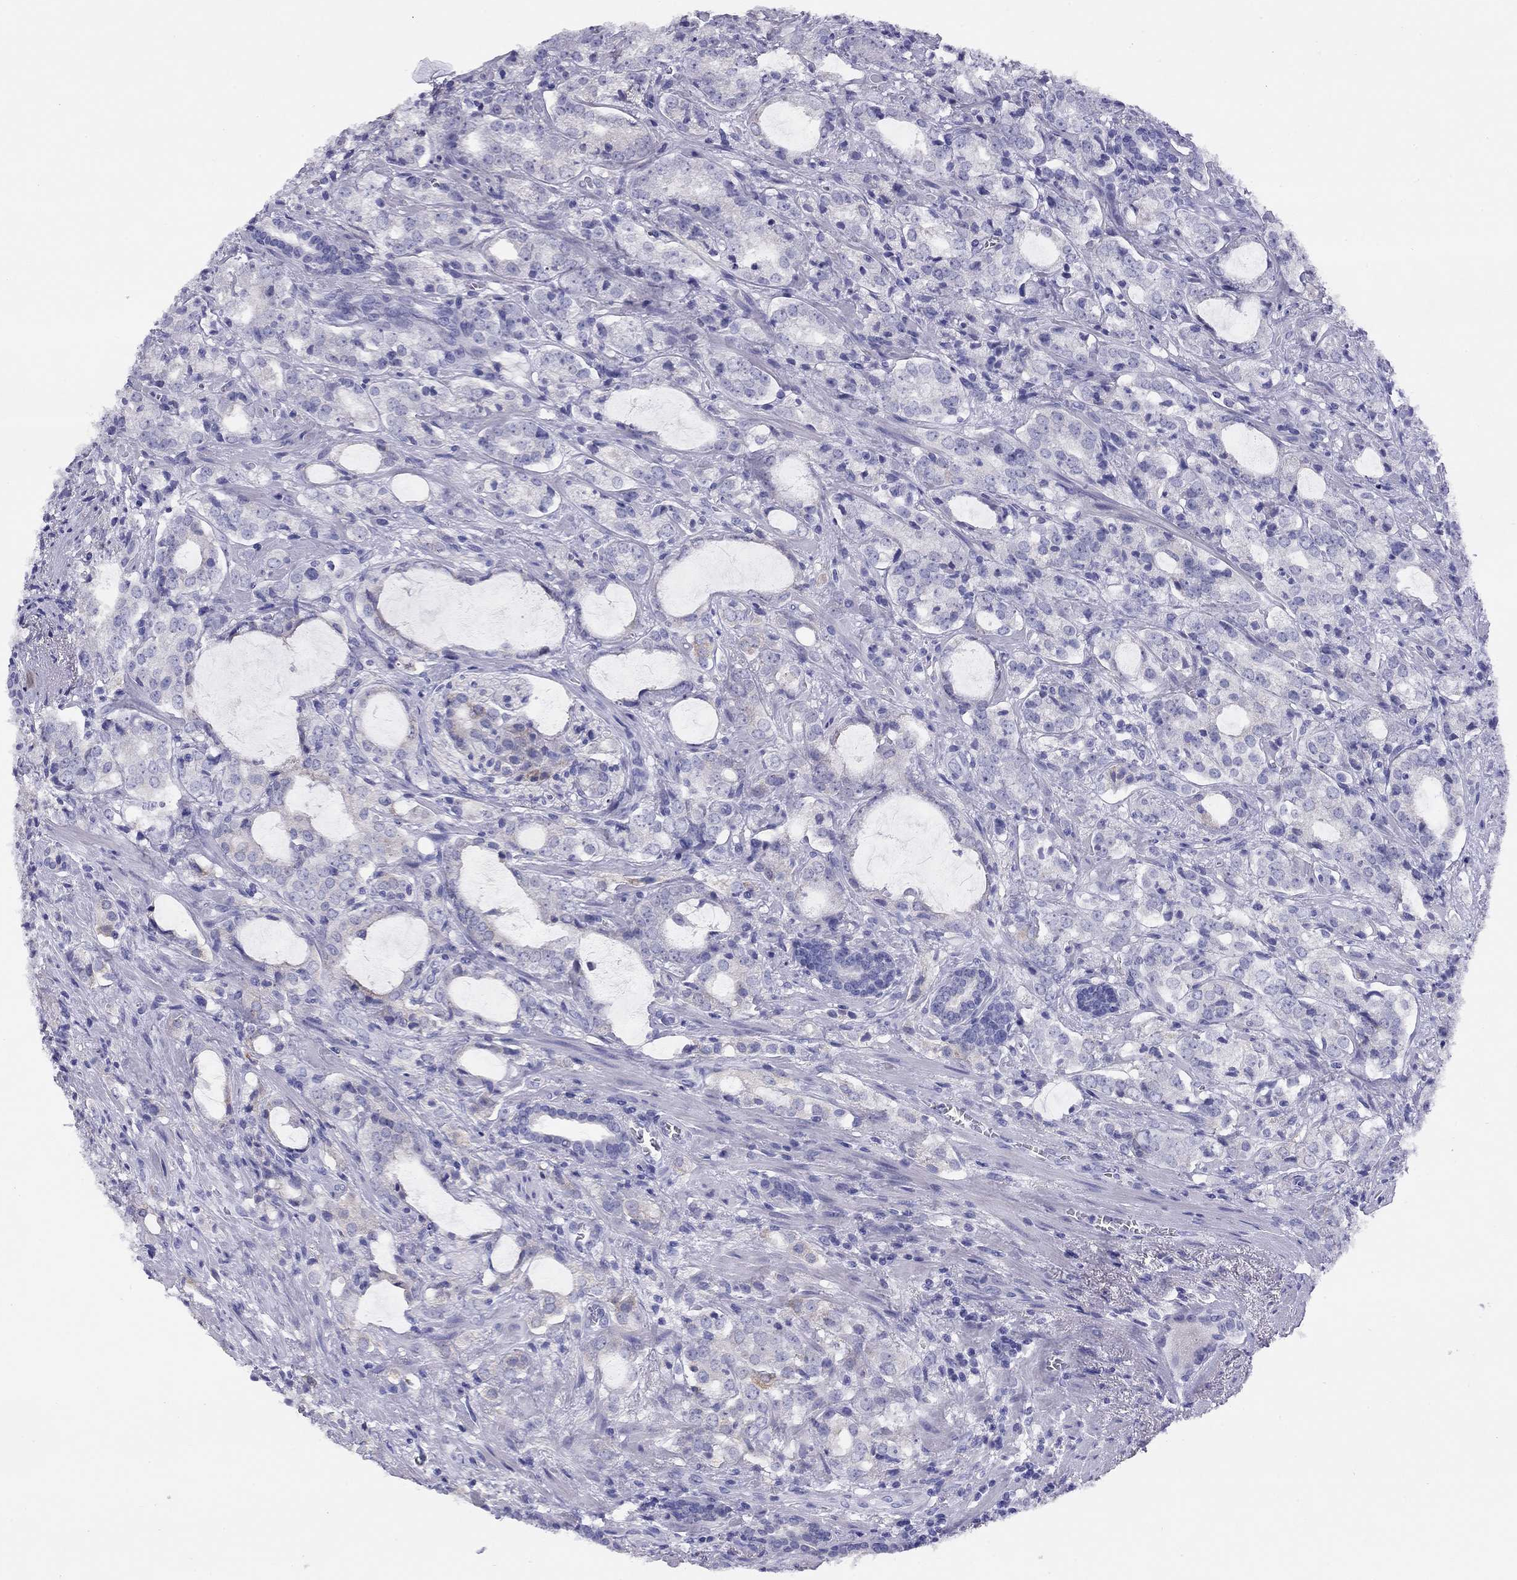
{"staining": {"intensity": "negative", "quantity": "none", "location": "none"}, "tissue": "prostate cancer", "cell_type": "Tumor cells", "image_type": "cancer", "snomed": [{"axis": "morphology", "description": "Adenocarcinoma, NOS"}, {"axis": "topography", "description": "Prostate"}], "caption": "This is a photomicrograph of immunohistochemistry (IHC) staining of adenocarcinoma (prostate), which shows no positivity in tumor cells. The staining is performed using DAB (3,3'-diaminobenzidine) brown chromogen with nuclei counter-stained in using hematoxylin.", "gene": "LRIT2", "patient": {"sex": "male", "age": 66}}